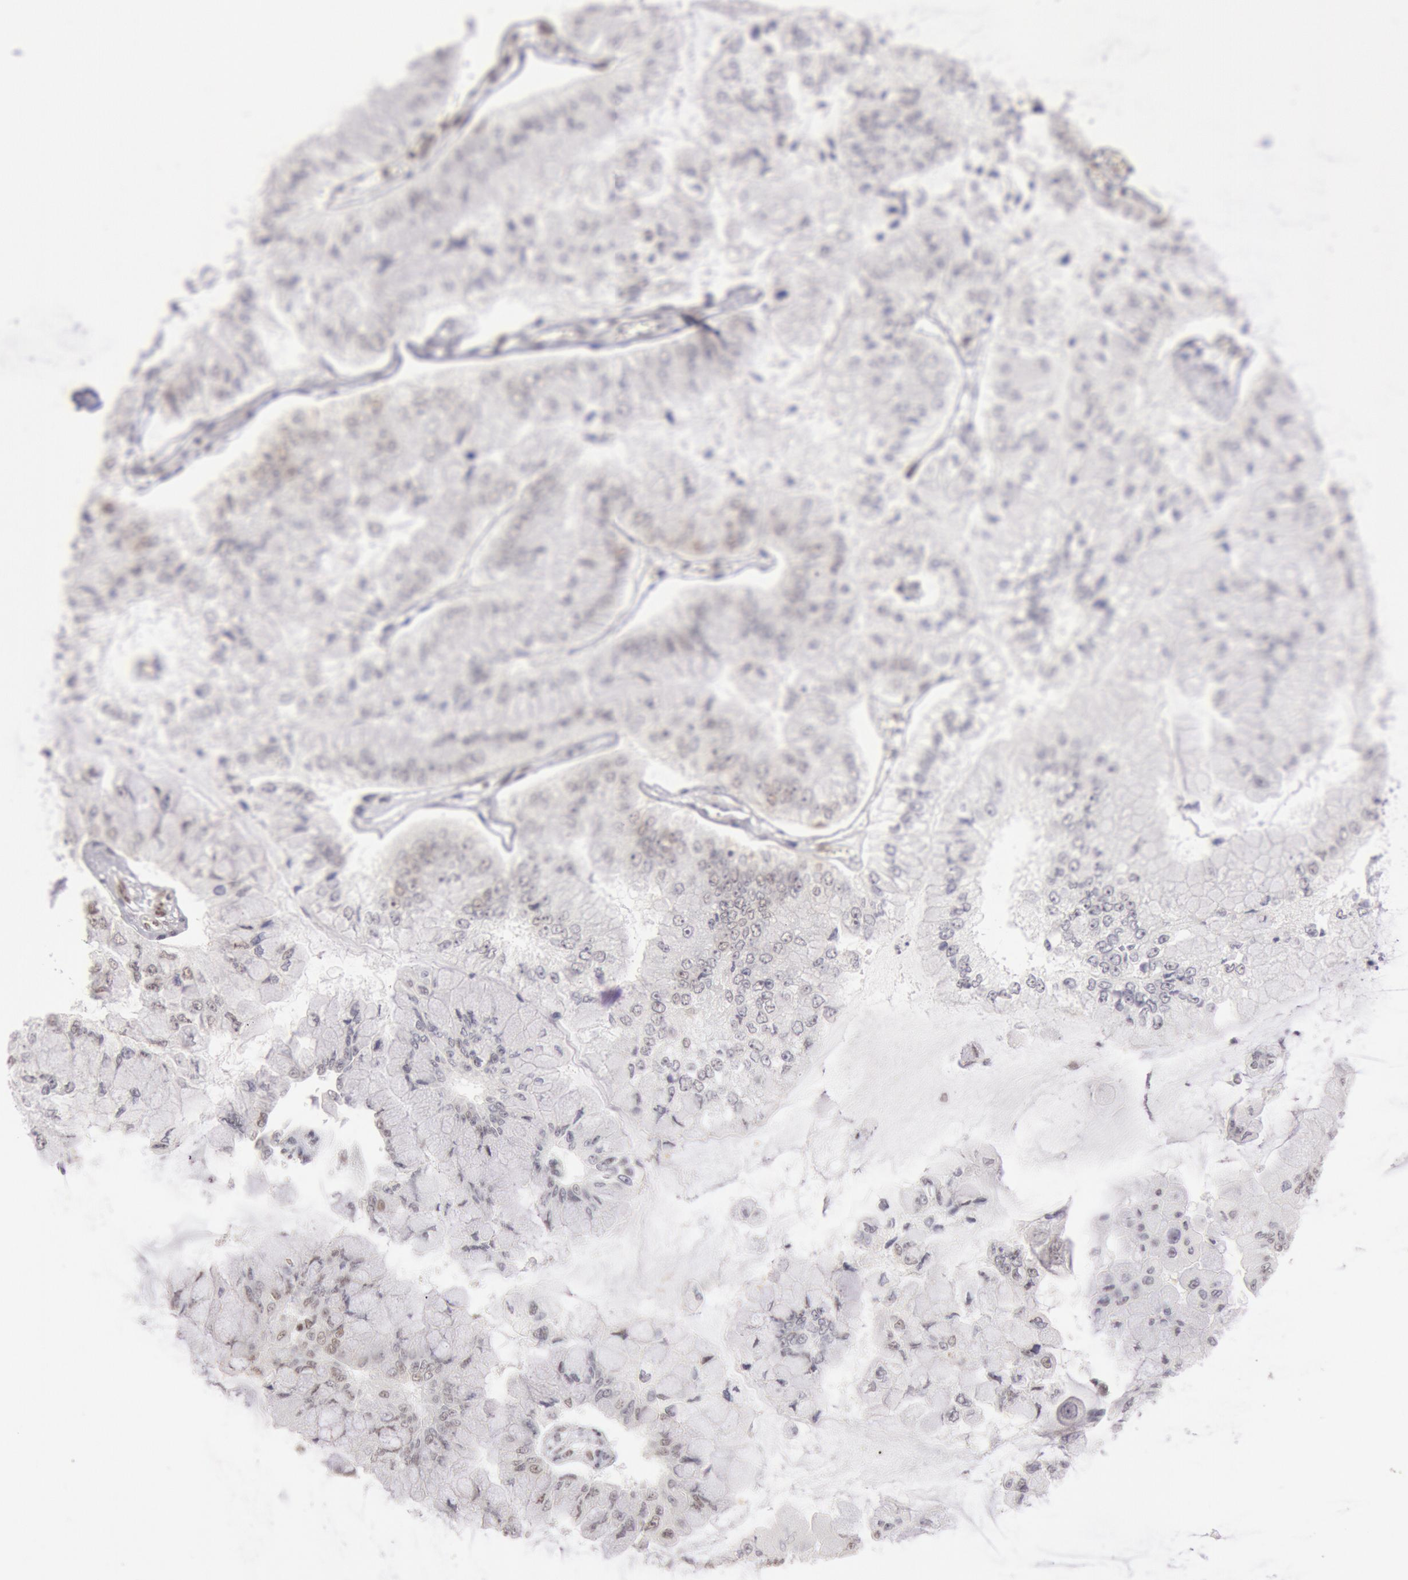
{"staining": {"intensity": "weak", "quantity": "25%-75%", "location": "nuclear"}, "tissue": "liver cancer", "cell_type": "Tumor cells", "image_type": "cancer", "snomed": [{"axis": "morphology", "description": "Cholangiocarcinoma"}, {"axis": "topography", "description": "Liver"}], "caption": "Human liver cancer stained with a protein marker shows weak staining in tumor cells.", "gene": "ESS2", "patient": {"sex": "female", "age": 79}}